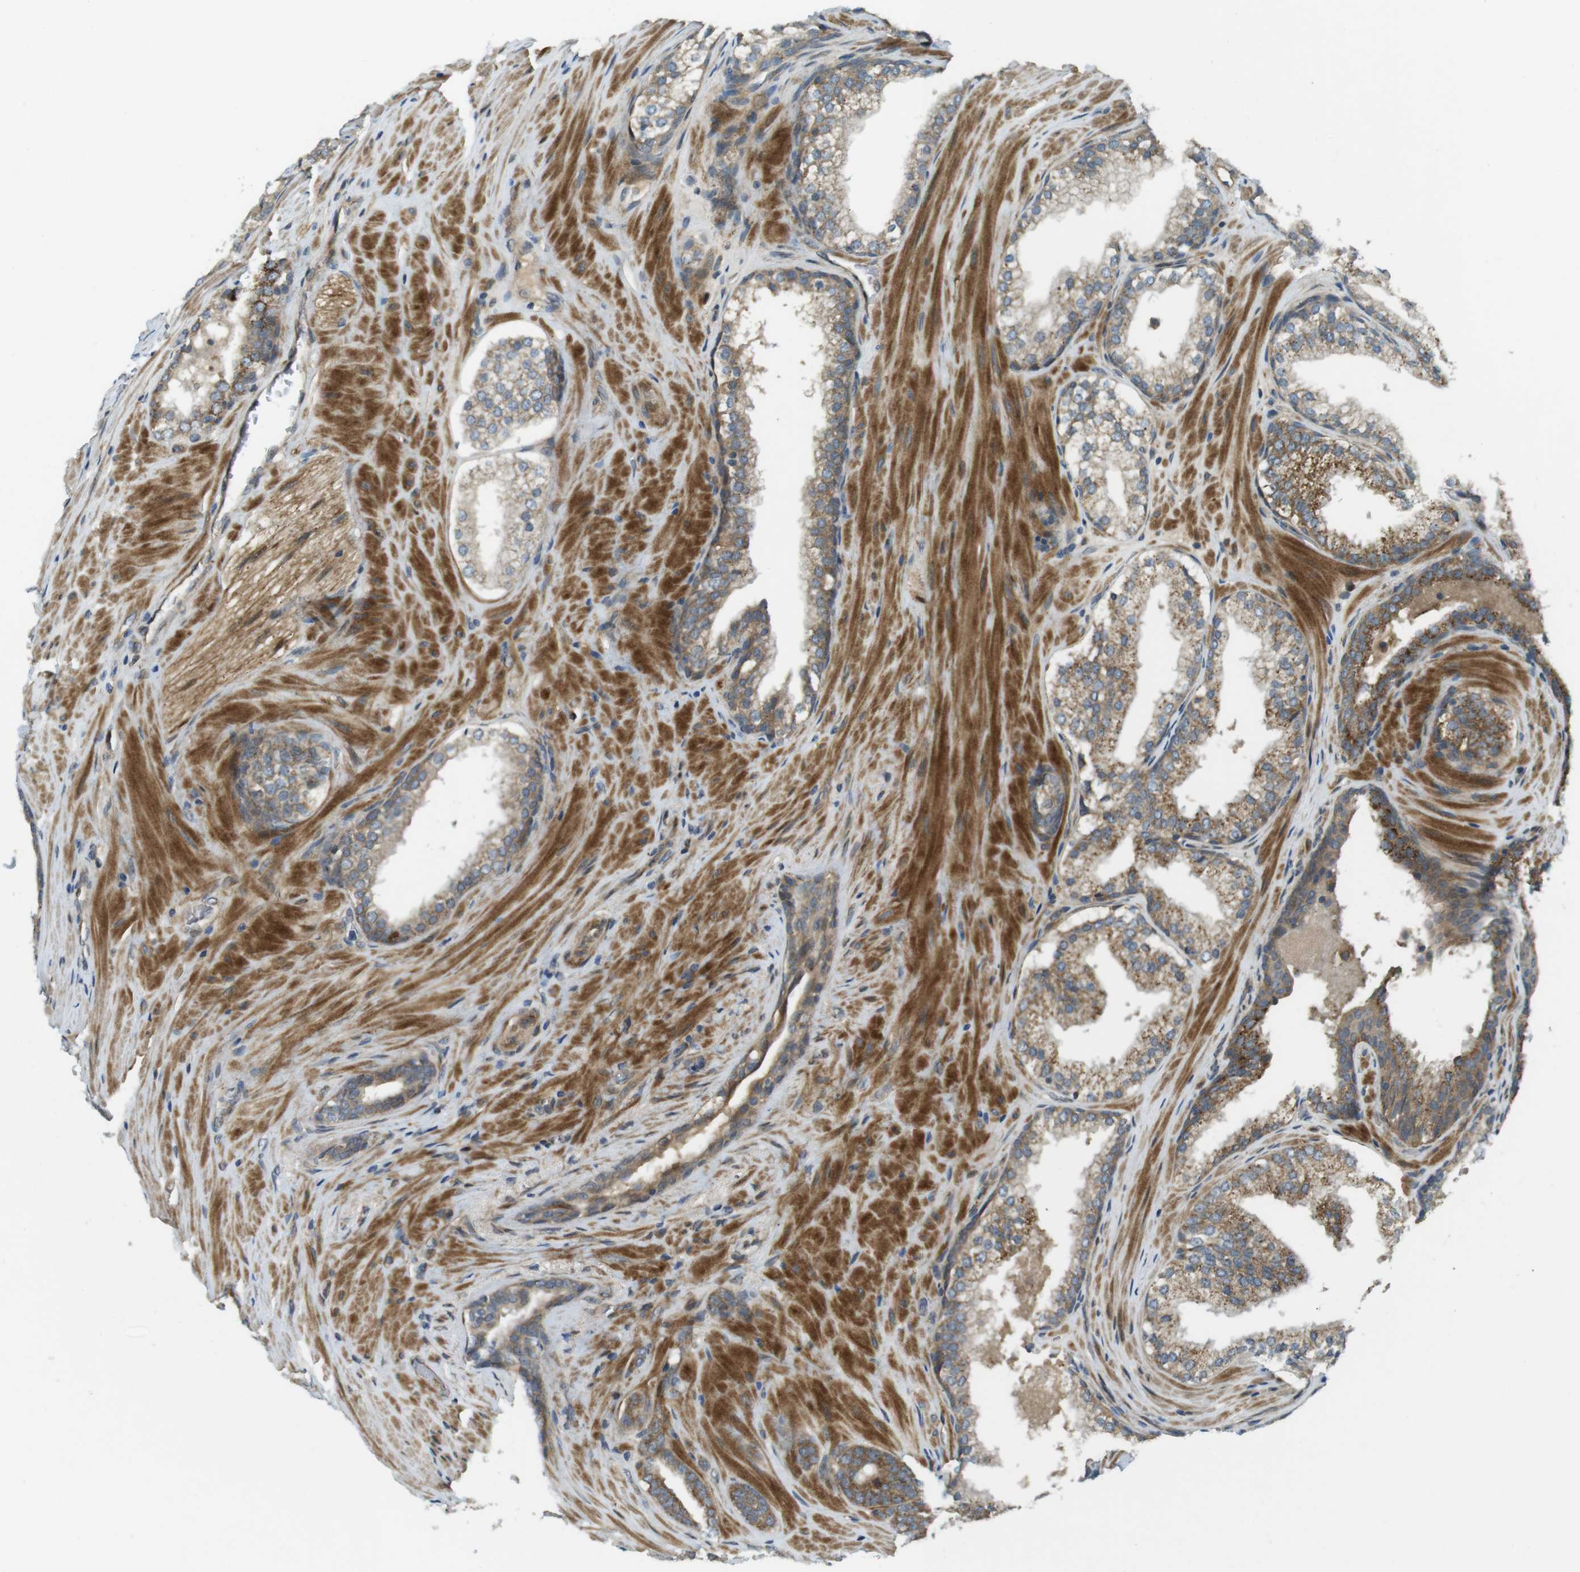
{"staining": {"intensity": "moderate", "quantity": ">75%", "location": "cytoplasmic/membranous"}, "tissue": "prostate cancer", "cell_type": "Tumor cells", "image_type": "cancer", "snomed": [{"axis": "morphology", "description": "Adenocarcinoma, High grade"}, {"axis": "topography", "description": "Prostate"}], "caption": "Immunohistochemical staining of human prostate high-grade adenocarcinoma exhibits moderate cytoplasmic/membranous protein expression in about >75% of tumor cells.", "gene": "IFFO2", "patient": {"sex": "male", "age": 60}}